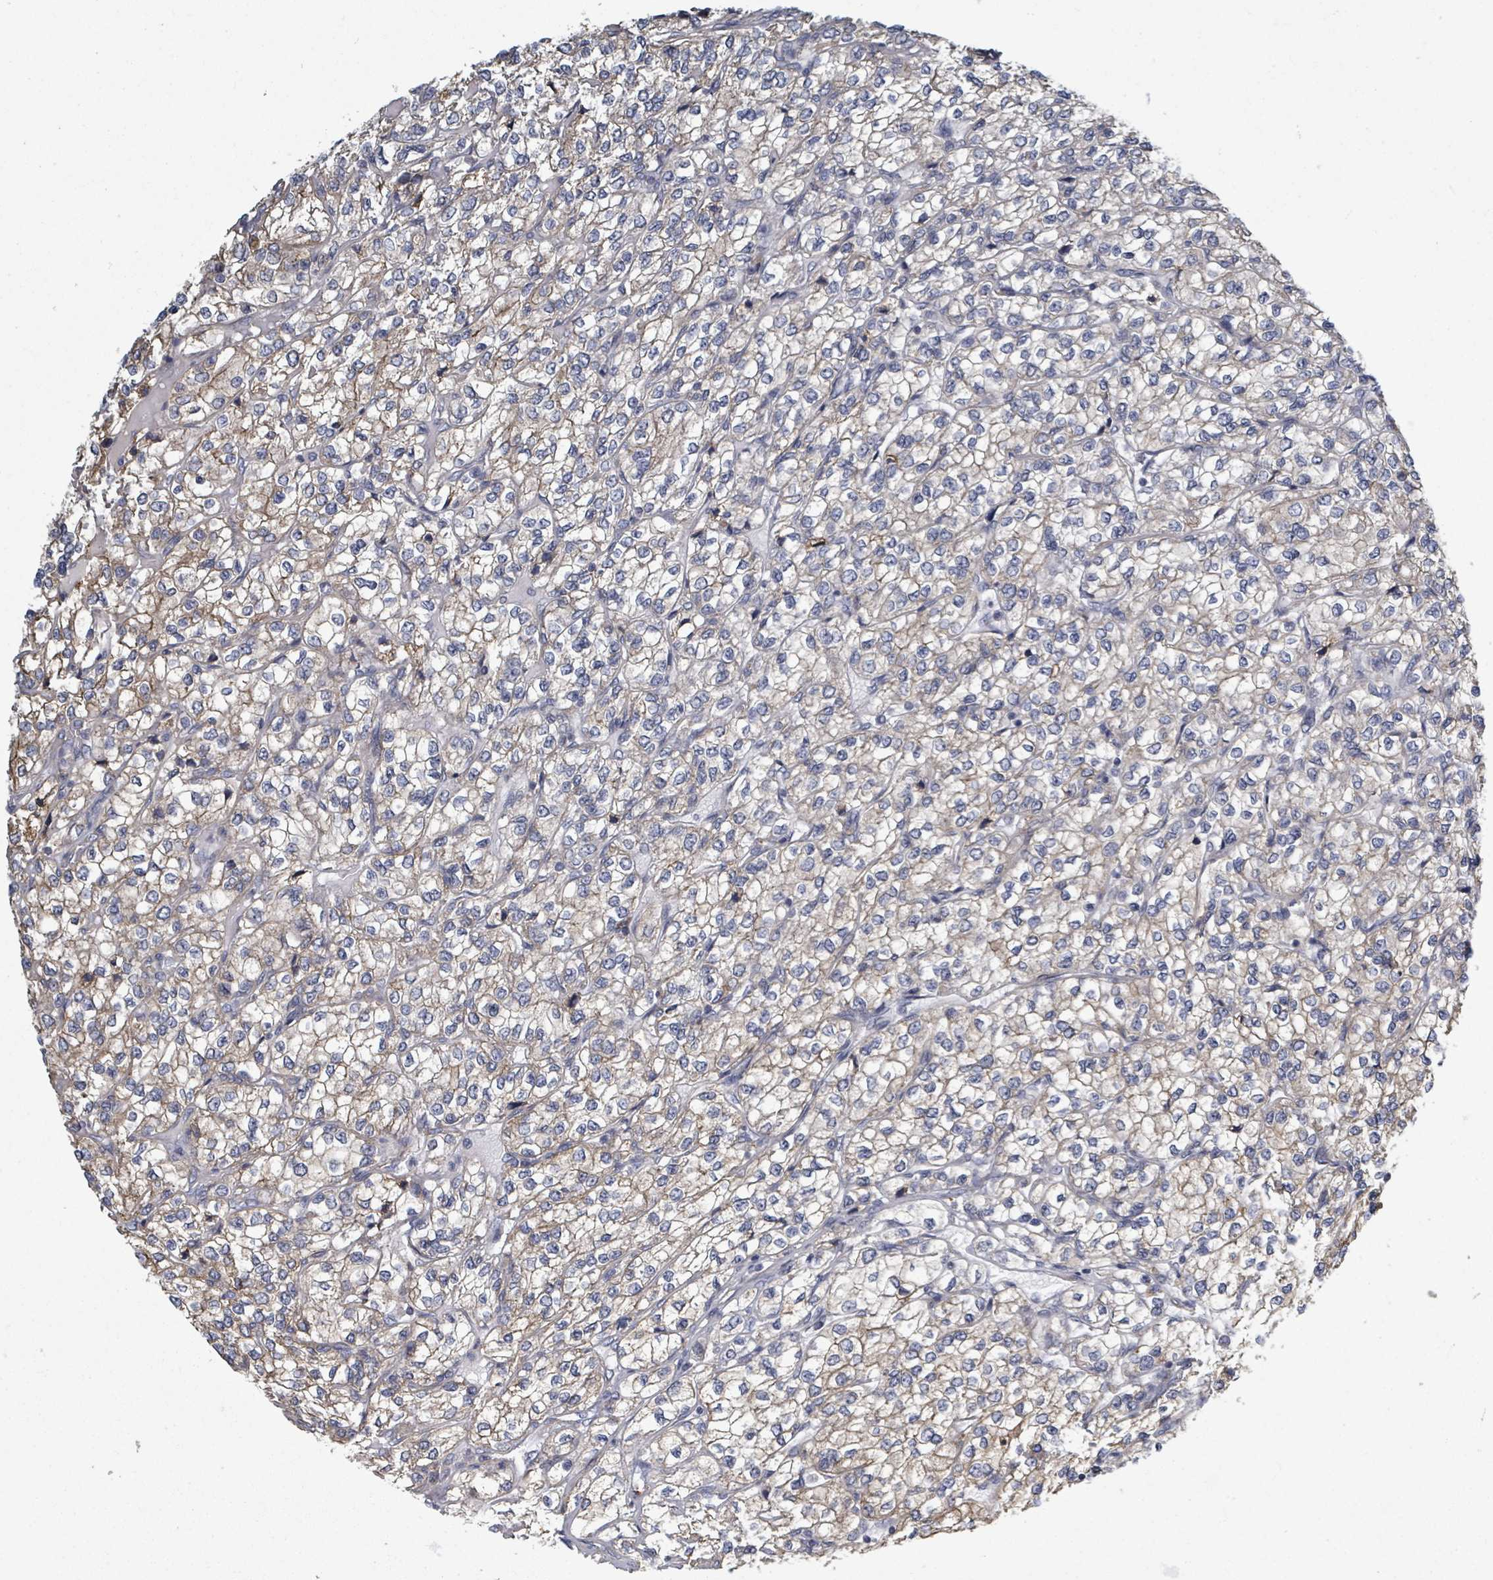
{"staining": {"intensity": "weak", "quantity": ">75%", "location": "cytoplasmic/membranous"}, "tissue": "renal cancer", "cell_type": "Tumor cells", "image_type": "cancer", "snomed": [{"axis": "morphology", "description": "Adenocarcinoma, NOS"}, {"axis": "topography", "description": "Kidney"}], "caption": "Renal cancer (adenocarcinoma) was stained to show a protein in brown. There is low levels of weak cytoplasmic/membranous positivity in about >75% of tumor cells.", "gene": "ADCK1", "patient": {"sex": "male", "age": 80}}